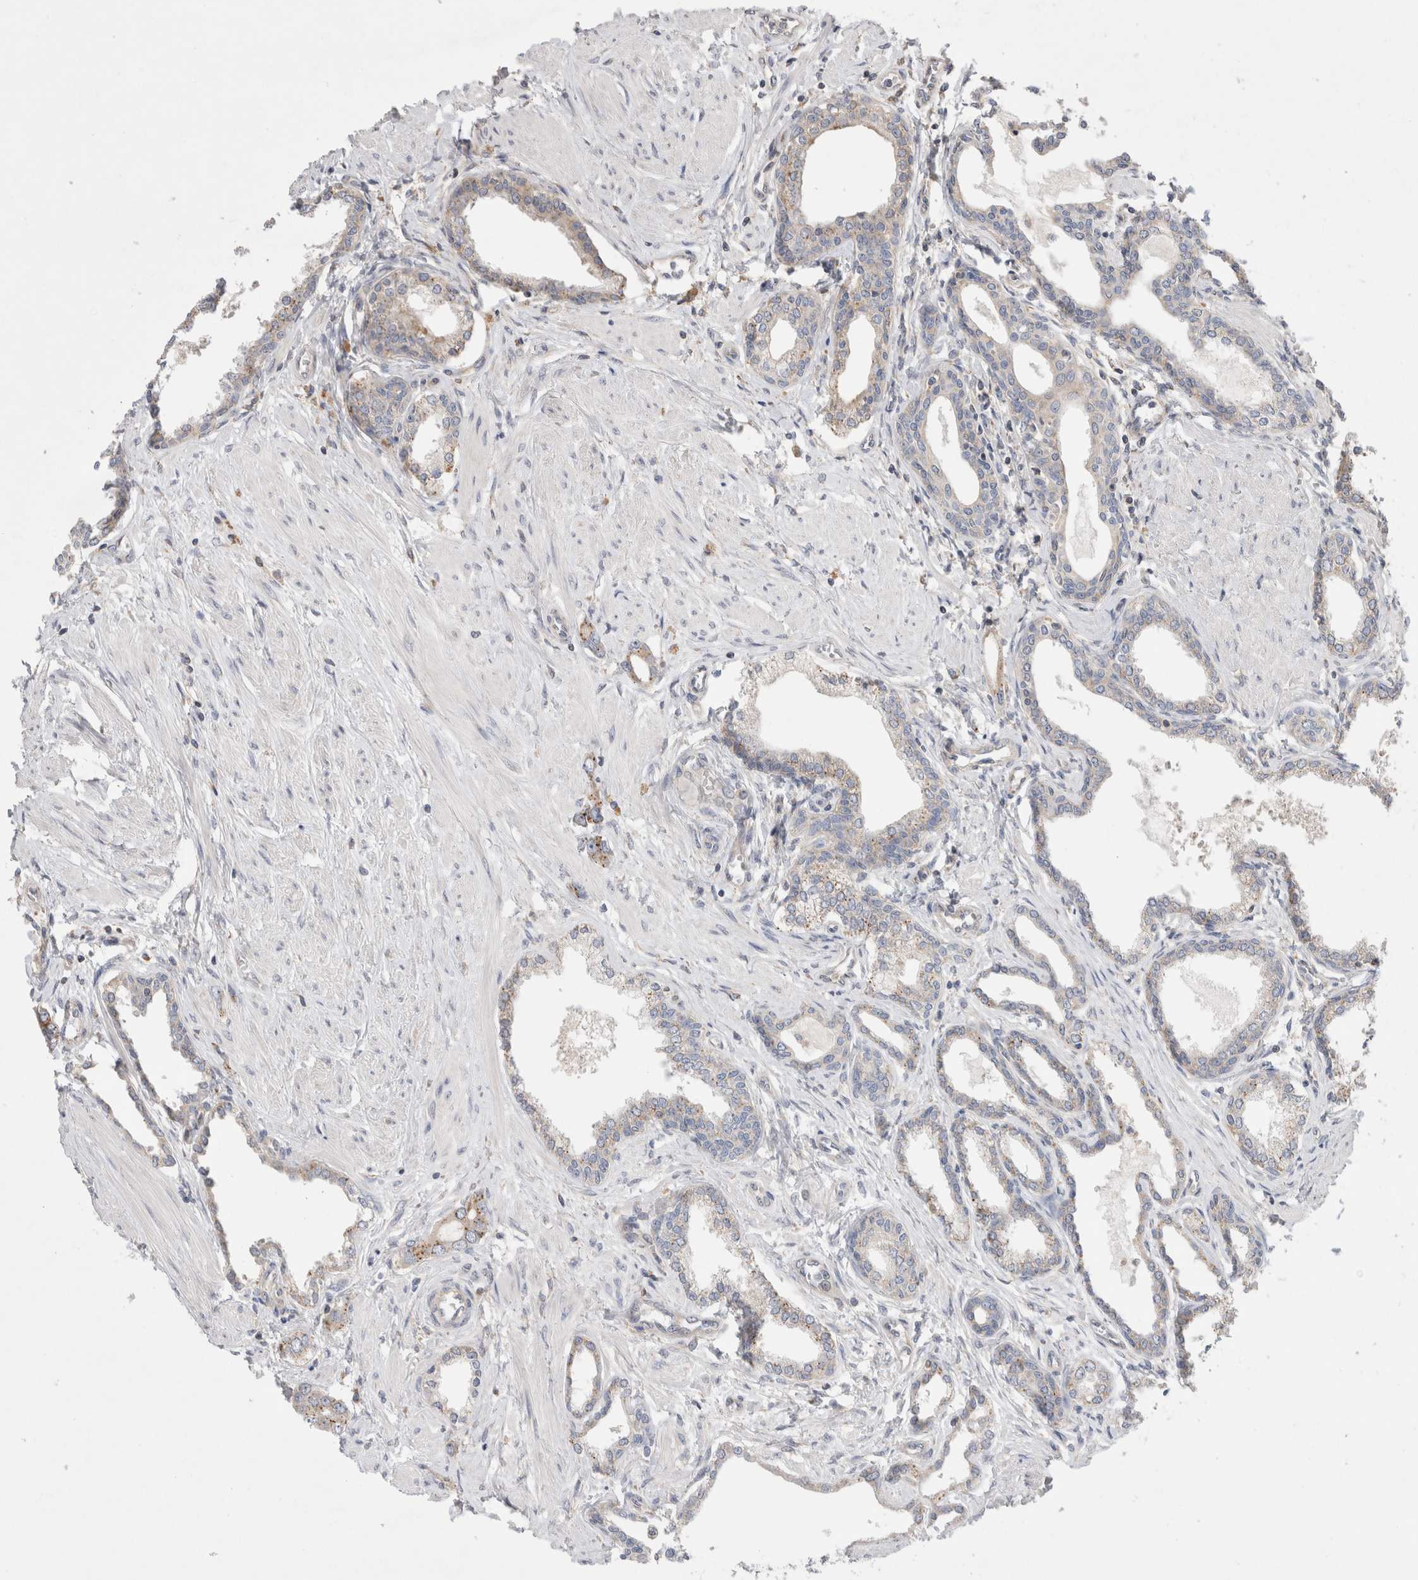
{"staining": {"intensity": "weak", "quantity": "<25%", "location": "cytoplasmic/membranous"}, "tissue": "prostate cancer", "cell_type": "Tumor cells", "image_type": "cancer", "snomed": [{"axis": "morphology", "description": "Adenocarcinoma, High grade"}, {"axis": "topography", "description": "Prostate"}], "caption": "A histopathology image of prostate cancer stained for a protein reveals no brown staining in tumor cells. The staining was performed using DAB to visualize the protein expression in brown, while the nuclei were stained in blue with hematoxylin (Magnification: 20x).", "gene": "TBC1D16", "patient": {"sex": "male", "age": 52}}